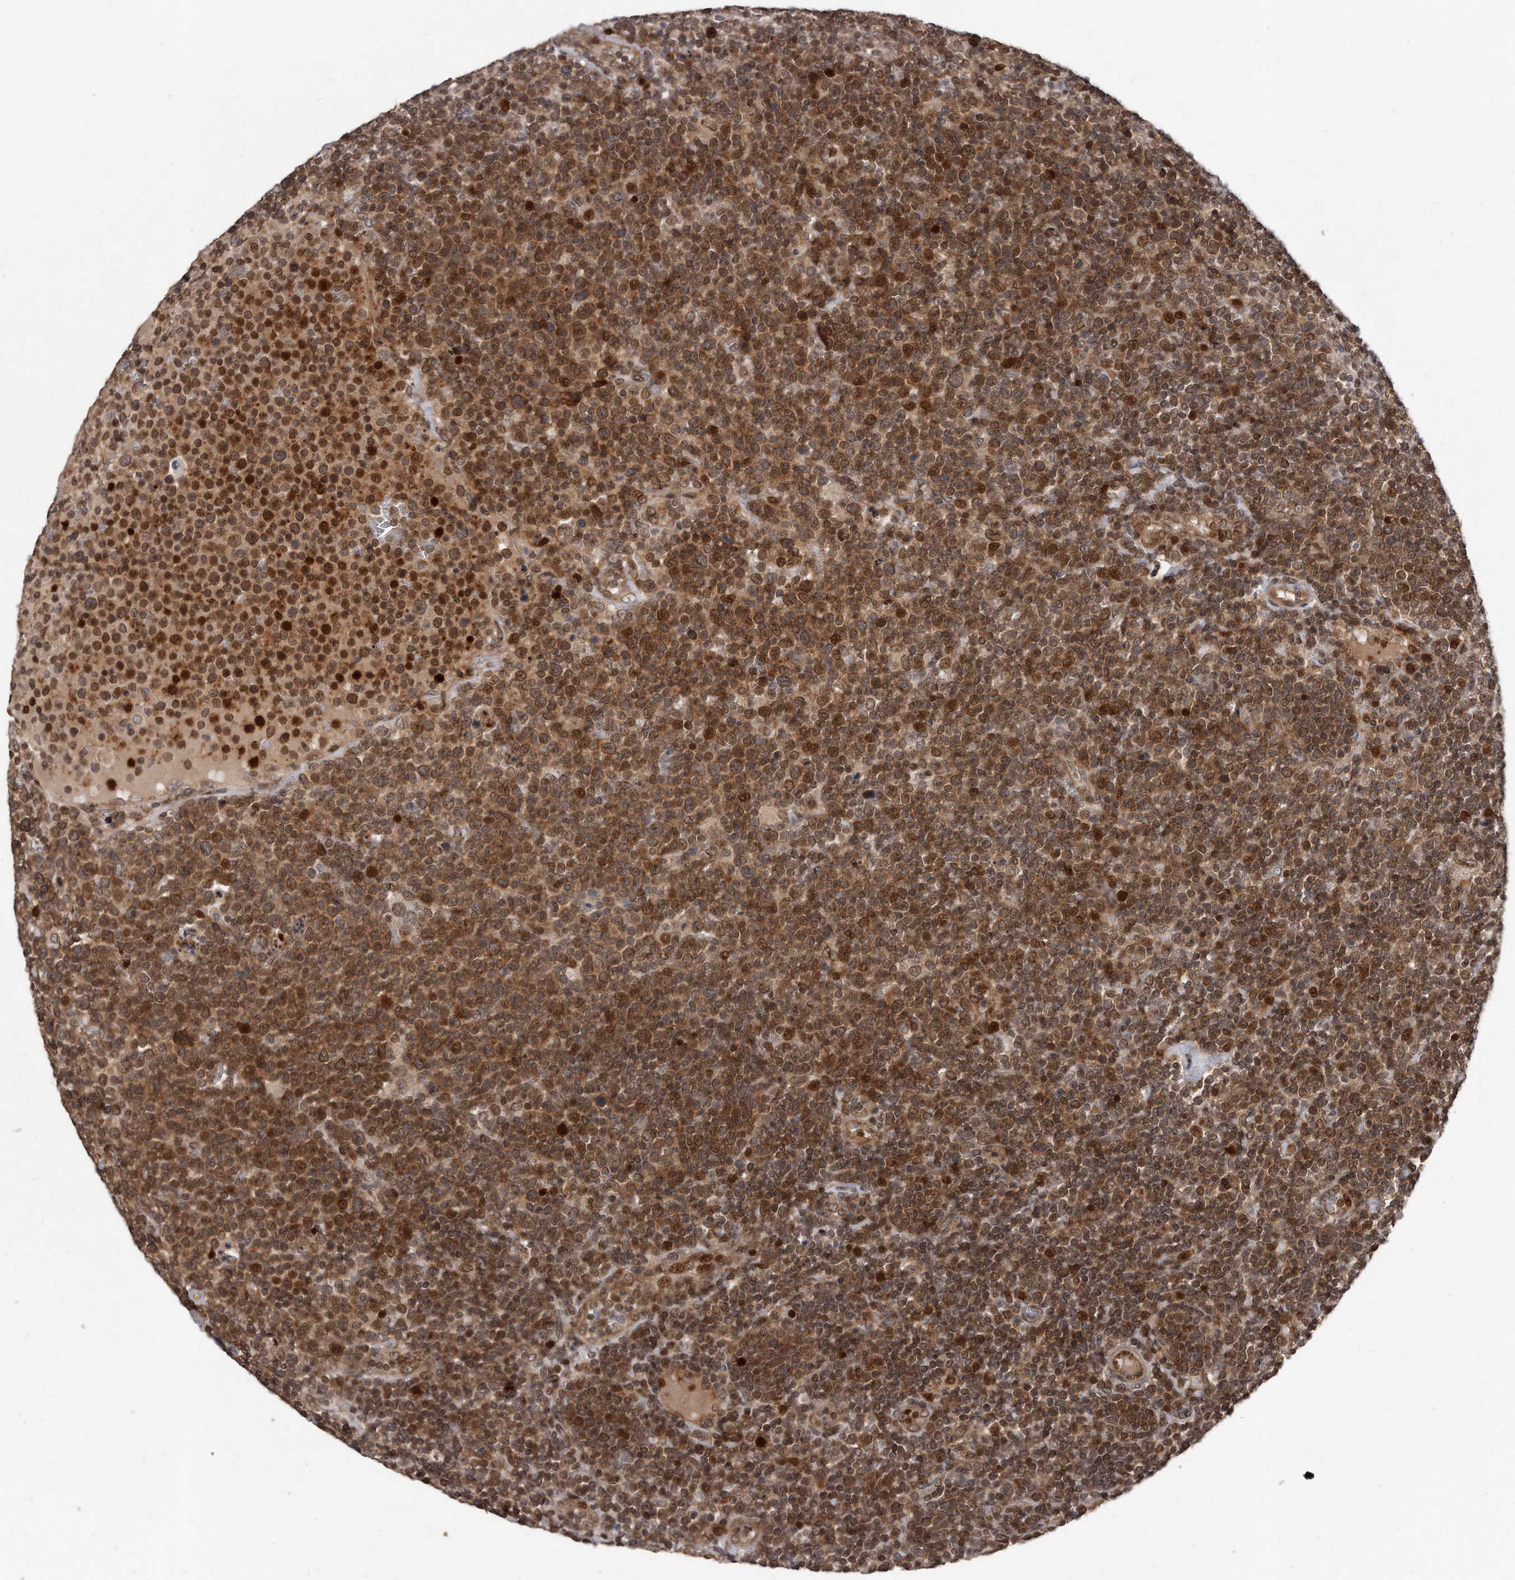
{"staining": {"intensity": "strong", "quantity": "25%-75%", "location": "cytoplasmic/membranous,nuclear"}, "tissue": "lymphoma", "cell_type": "Tumor cells", "image_type": "cancer", "snomed": [{"axis": "morphology", "description": "Malignant lymphoma, non-Hodgkin's type, High grade"}, {"axis": "topography", "description": "Lymph node"}], "caption": "High-power microscopy captured an IHC photomicrograph of malignant lymphoma, non-Hodgkin's type (high-grade), revealing strong cytoplasmic/membranous and nuclear expression in approximately 25%-75% of tumor cells.", "gene": "GCH1", "patient": {"sex": "male", "age": 61}}